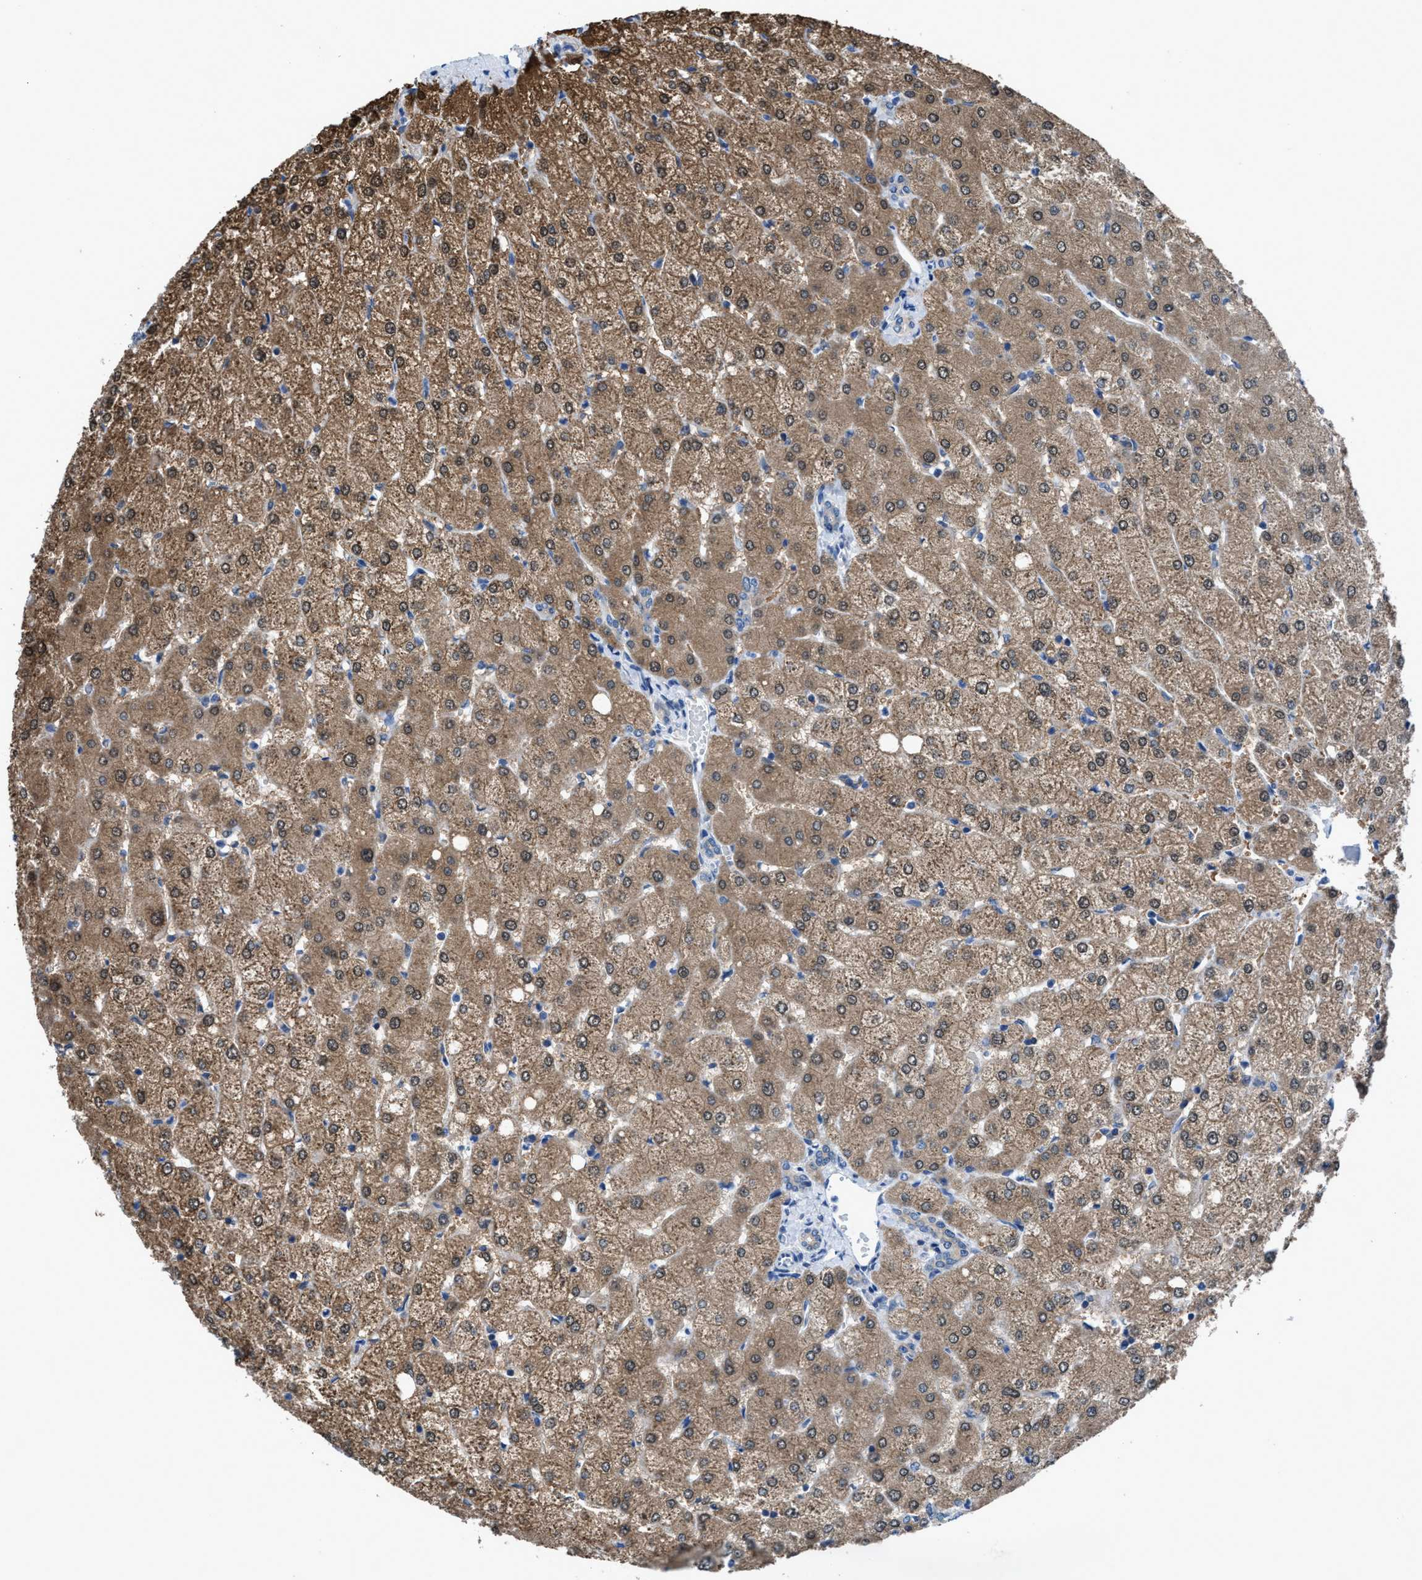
{"staining": {"intensity": "negative", "quantity": "none", "location": "none"}, "tissue": "liver", "cell_type": "Cholangiocytes", "image_type": "normal", "snomed": [{"axis": "morphology", "description": "Normal tissue, NOS"}, {"axis": "topography", "description": "Liver"}], "caption": "This is a micrograph of immunohistochemistry staining of benign liver, which shows no positivity in cholangiocytes.", "gene": "NUDT5", "patient": {"sex": "female", "age": 54}}